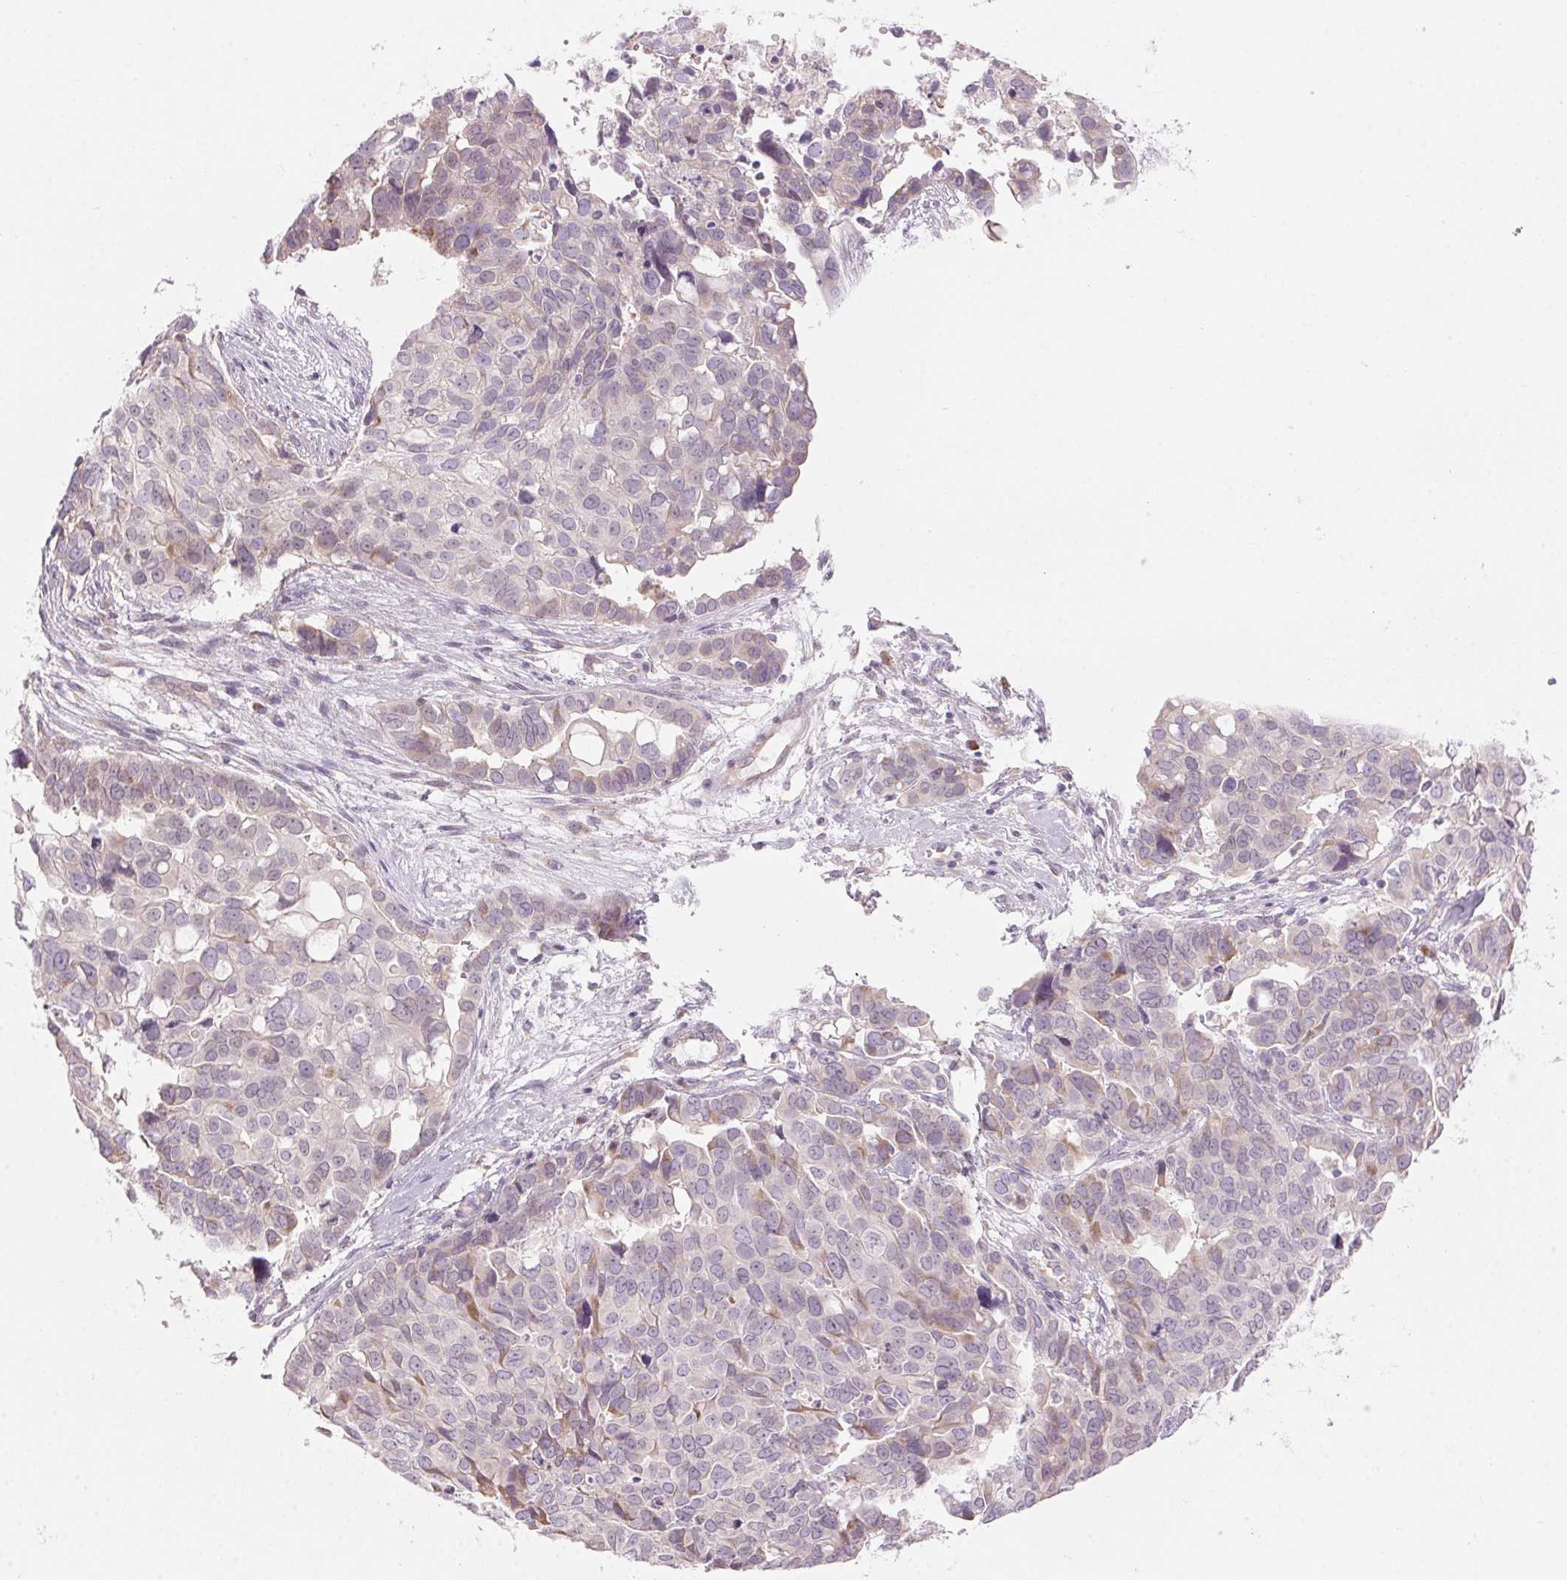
{"staining": {"intensity": "weak", "quantity": "<25%", "location": "cytoplasmic/membranous"}, "tissue": "ovarian cancer", "cell_type": "Tumor cells", "image_type": "cancer", "snomed": [{"axis": "morphology", "description": "Carcinoma, endometroid"}, {"axis": "topography", "description": "Ovary"}], "caption": "Tumor cells show no significant protein positivity in ovarian endometroid carcinoma.", "gene": "GNMT", "patient": {"sex": "female", "age": 78}}